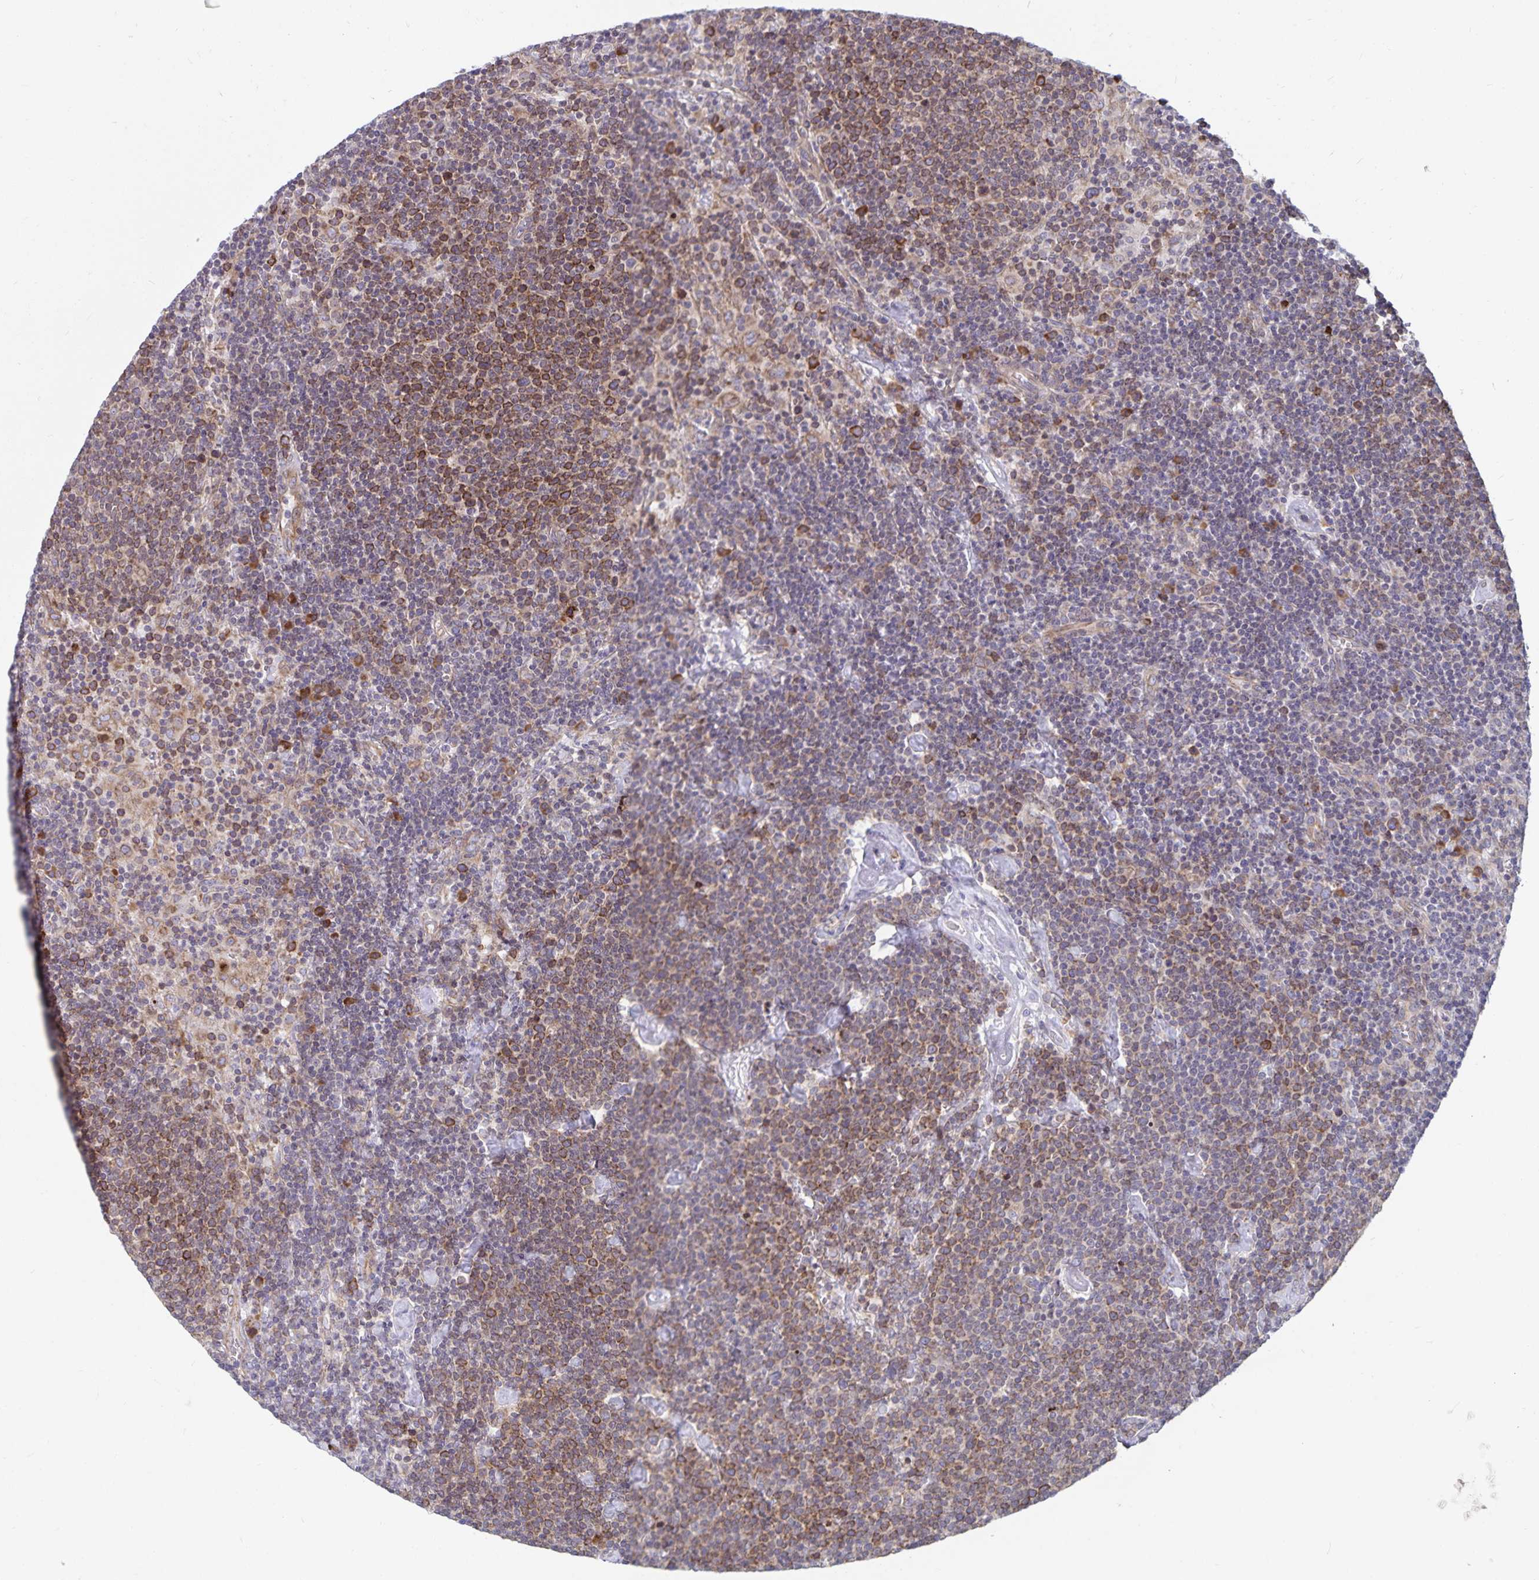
{"staining": {"intensity": "moderate", "quantity": "25%-75%", "location": "cytoplasmic/membranous"}, "tissue": "lymphoma", "cell_type": "Tumor cells", "image_type": "cancer", "snomed": [{"axis": "morphology", "description": "Malignant lymphoma, non-Hodgkin's type, High grade"}, {"axis": "topography", "description": "Lymph node"}], "caption": "High-grade malignant lymphoma, non-Hodgkin's type stained with a brown dye shows moderate cytoplasmic/membranous positive positivity in about 25%-75% of tumor cells.", "gene": "SEC62", "patient": {"sex": "male", "age": 61}}